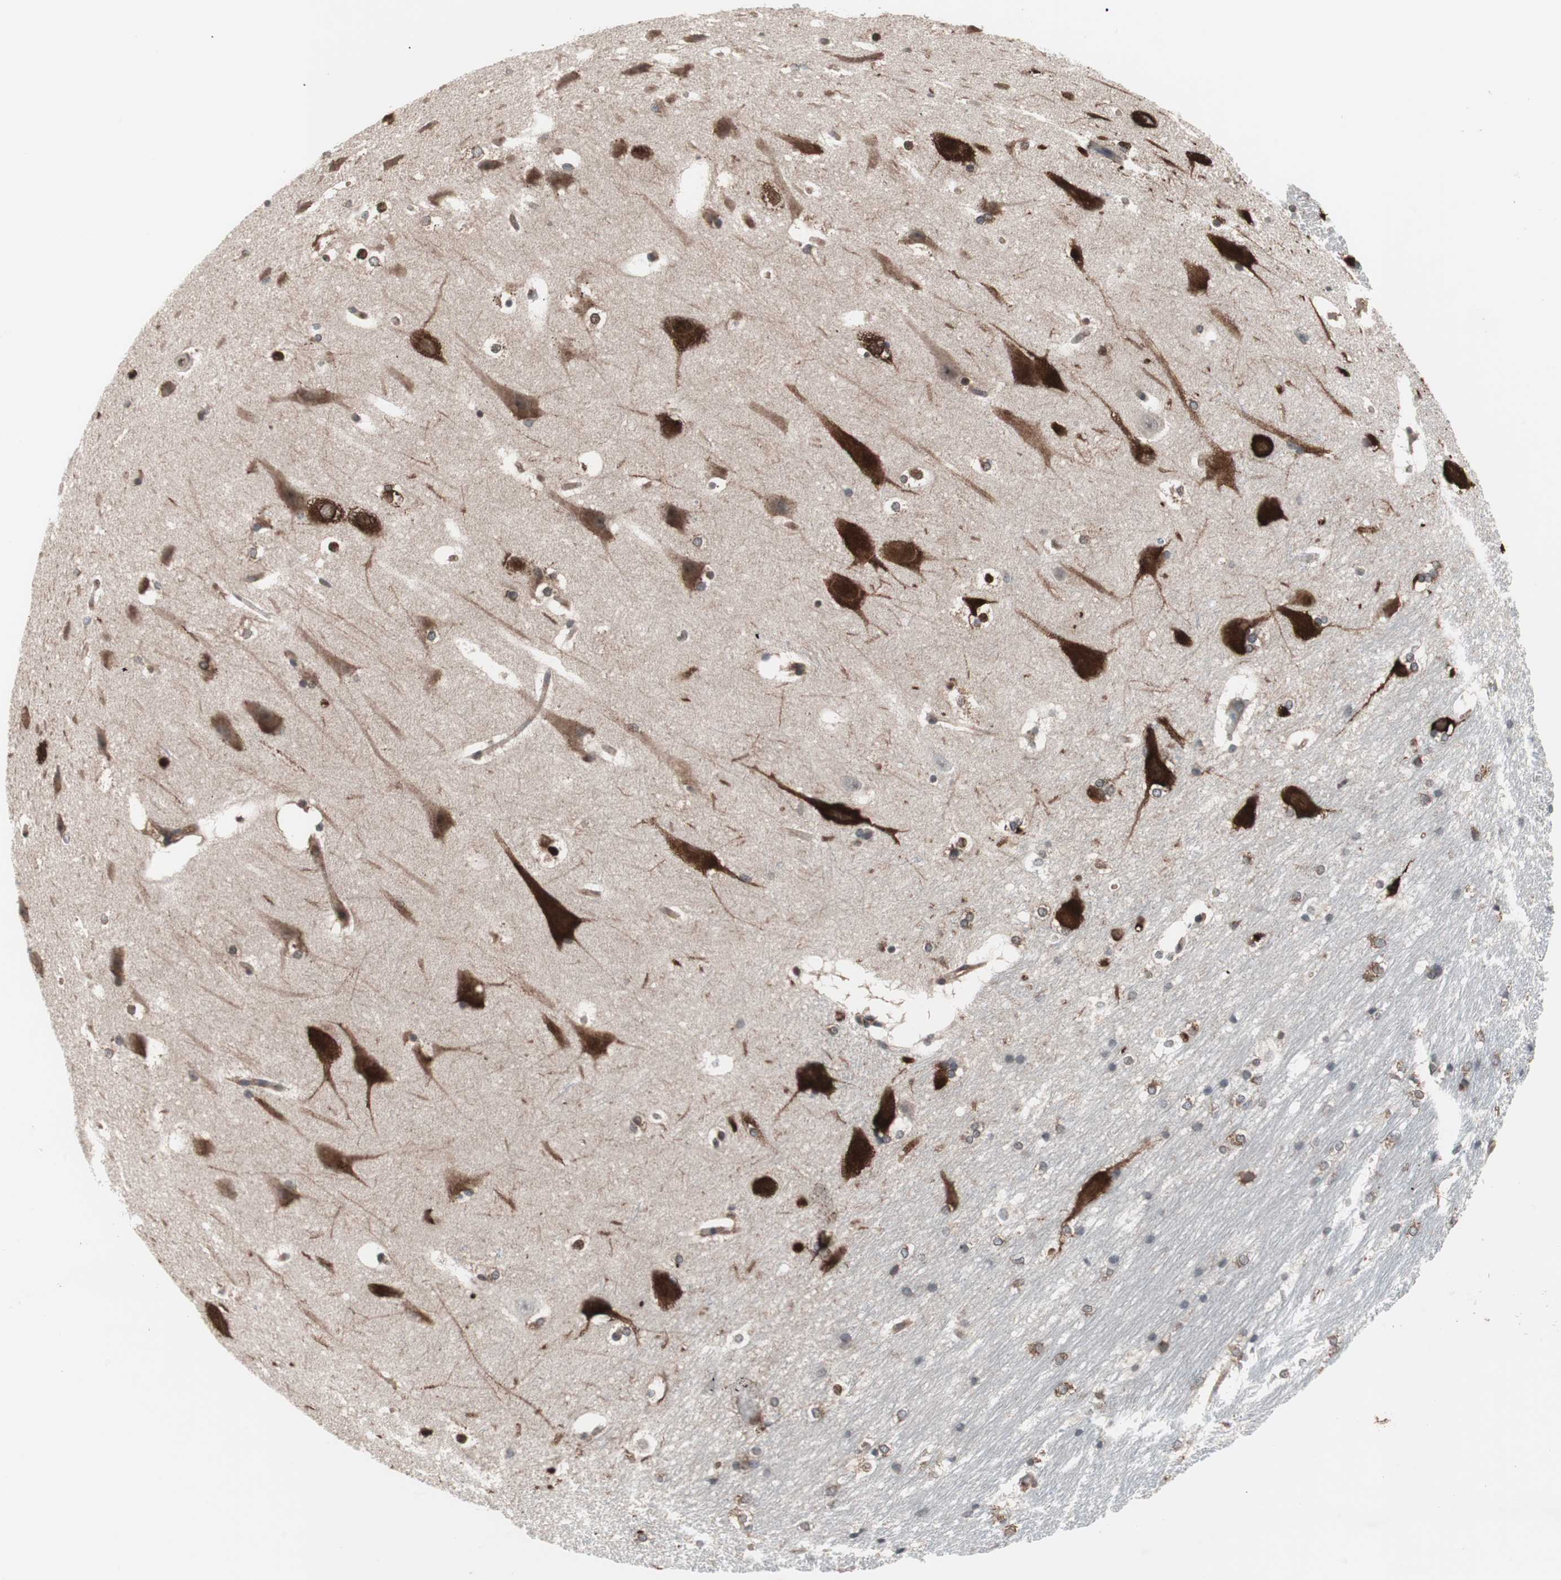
{"staining": {"intensity": "moderate", "quantity": ">75%", "location": "cytoplasmic/membranous"}, "tissue": "hippocampus", "cell_type": "Glial cells", "image_type": "normal", "snomed": [{"axis": "morphology", "description": "Normal tissue, NOS"}, {"axis": "topography", "description": "Hippocampus"}], "caption": "Immunohistochemical staining of normal hippocampus demonstrates moderate cytoplasmic/membranous protein expression in about >75% of glial cells.", "gene": "IRS1", "patient": {"sex": "female", "age": 19}}